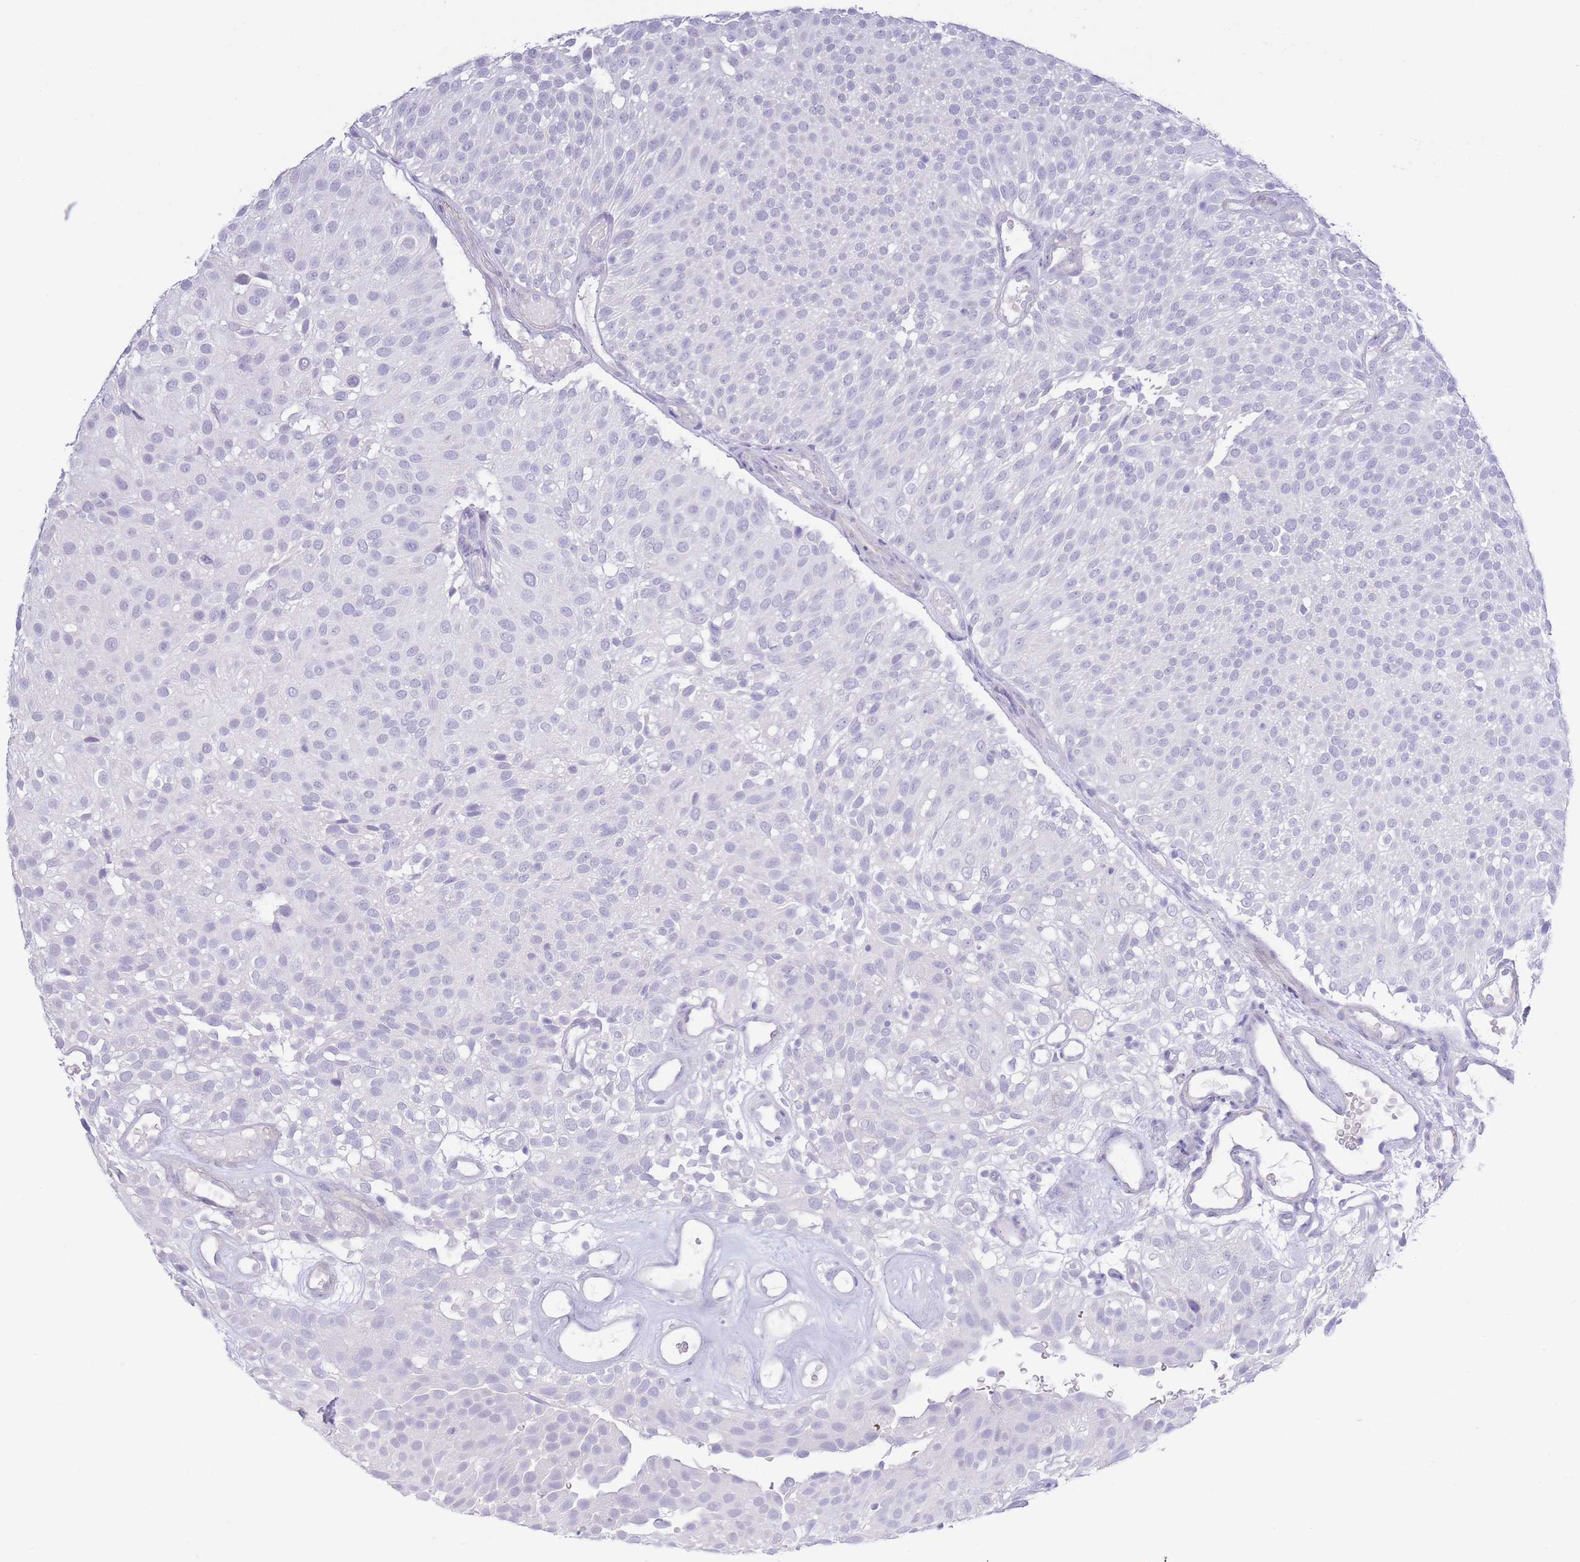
{"staining": {"intensity": "negative", "quantity": "none", "location": "none"}, "tissue": "urothelial cancer", "cell_type": "Tumor cells", "image_type": "cancer", "snomed": [{"axis": "morphology", "description": "Urothelial carcinoma, Low grade"}, {"axis": "topography", "description": "Urinary bladder"}], "caption": "Histopathology image shows no protein expression in tumor cells of urothelial cancer tissue. (DAB (3,3'-diaminobenzidine) immunohistochemistry, high magnification).", "gene": "PKLR", "patient": {"sex": "male", "age": 78}}